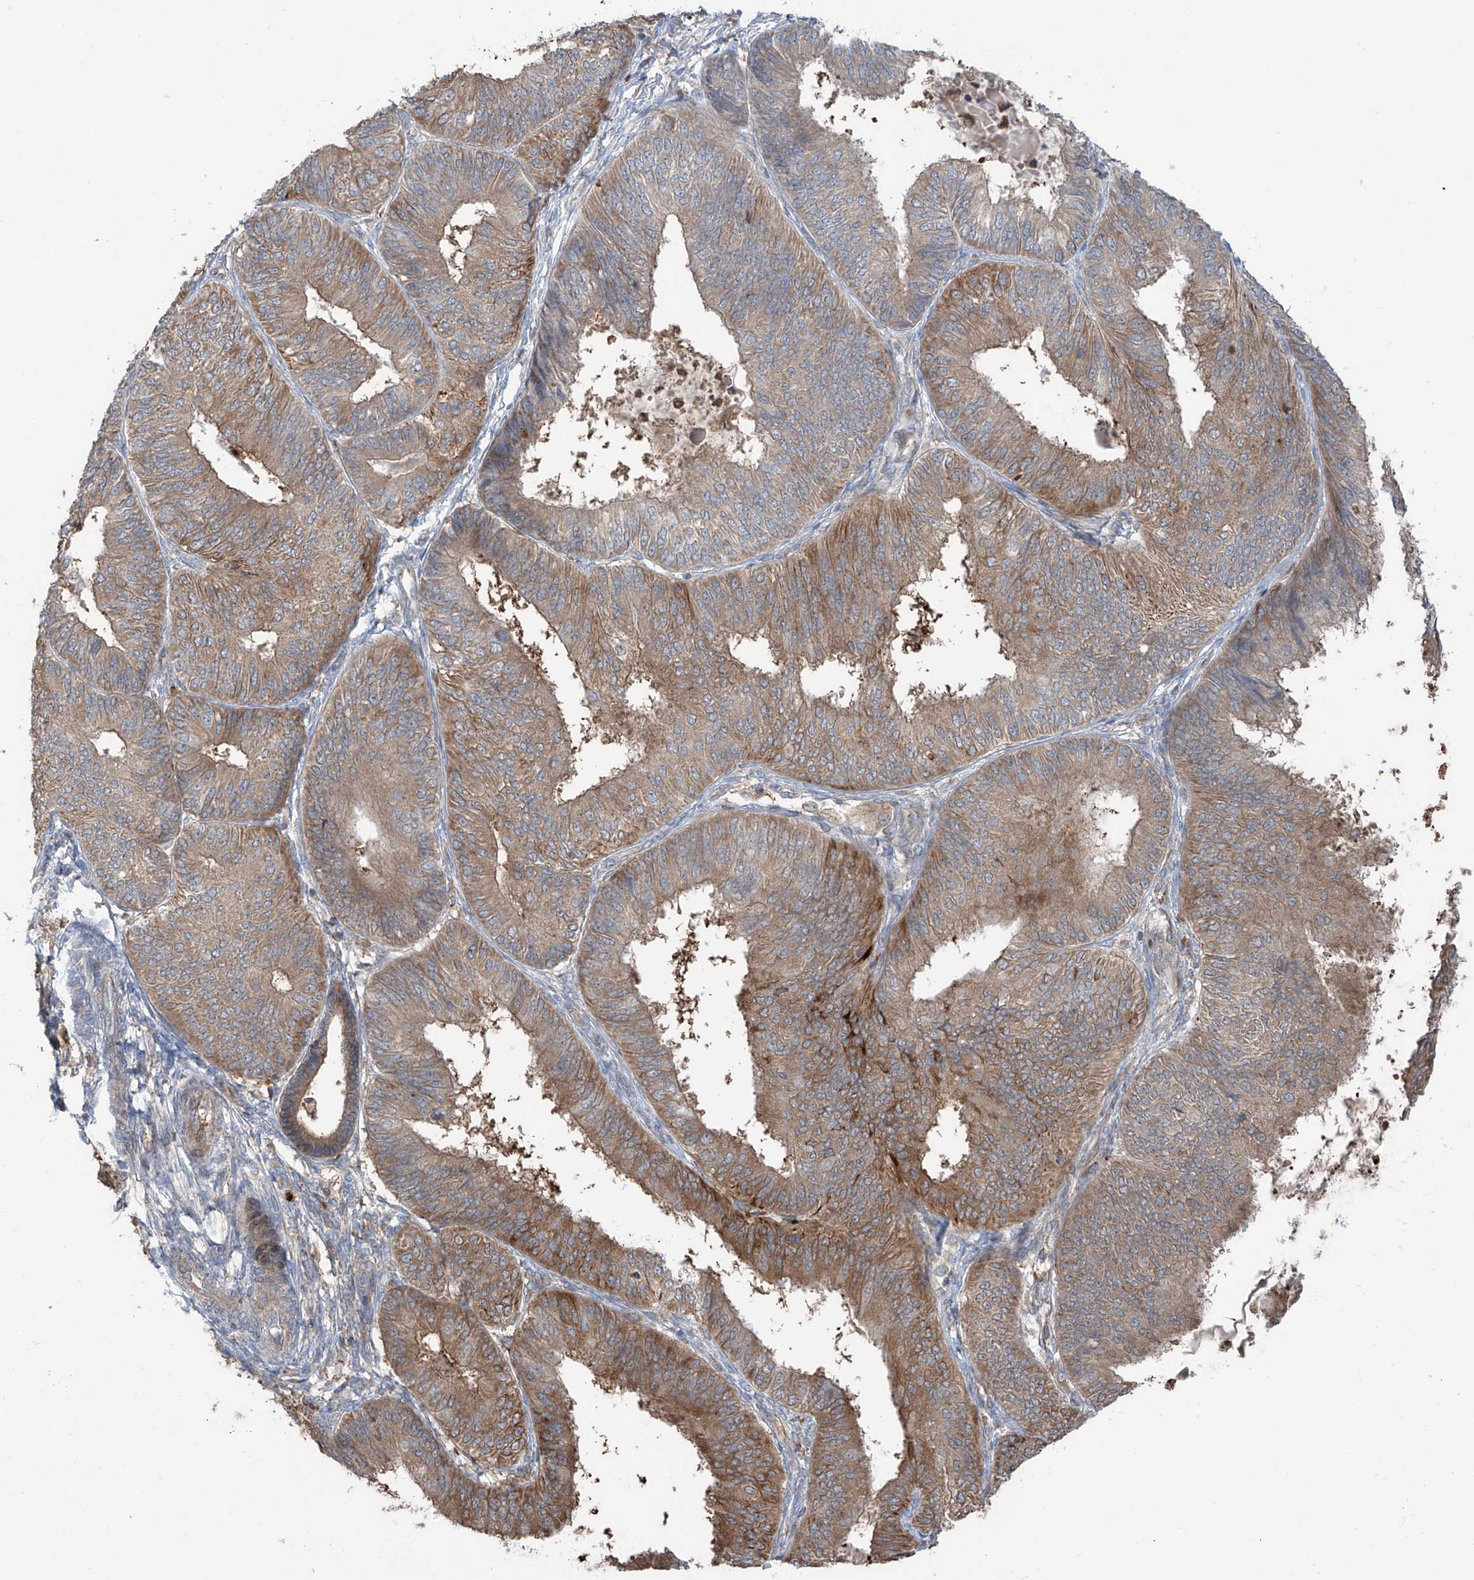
{"staining": {"intensity": "moderate", "quantity": "25%-75%", "location": "cytoplasmic/membranous"}, "tissue": "endometrial cancer", "cell_type": "Tumor cells", "image_type": "cancer", "snomed": [{"axis": "morphology", "description": "Adenocarcinoma, NOS"}, {"axis": "topography", "description": "Endometrium"}], "caption": "Endometrial cancer (adenocarcinoma) stained with immunohistochemistry demonstrates moderate cytoplasmic/membranous positivity in approximately 25%-75% of tumor cells. (brown staining indicates protein expression, while blue staining denotes nuclei).", "gene": "SAMD3", "patient": {"sex": "female", "age": 58}}